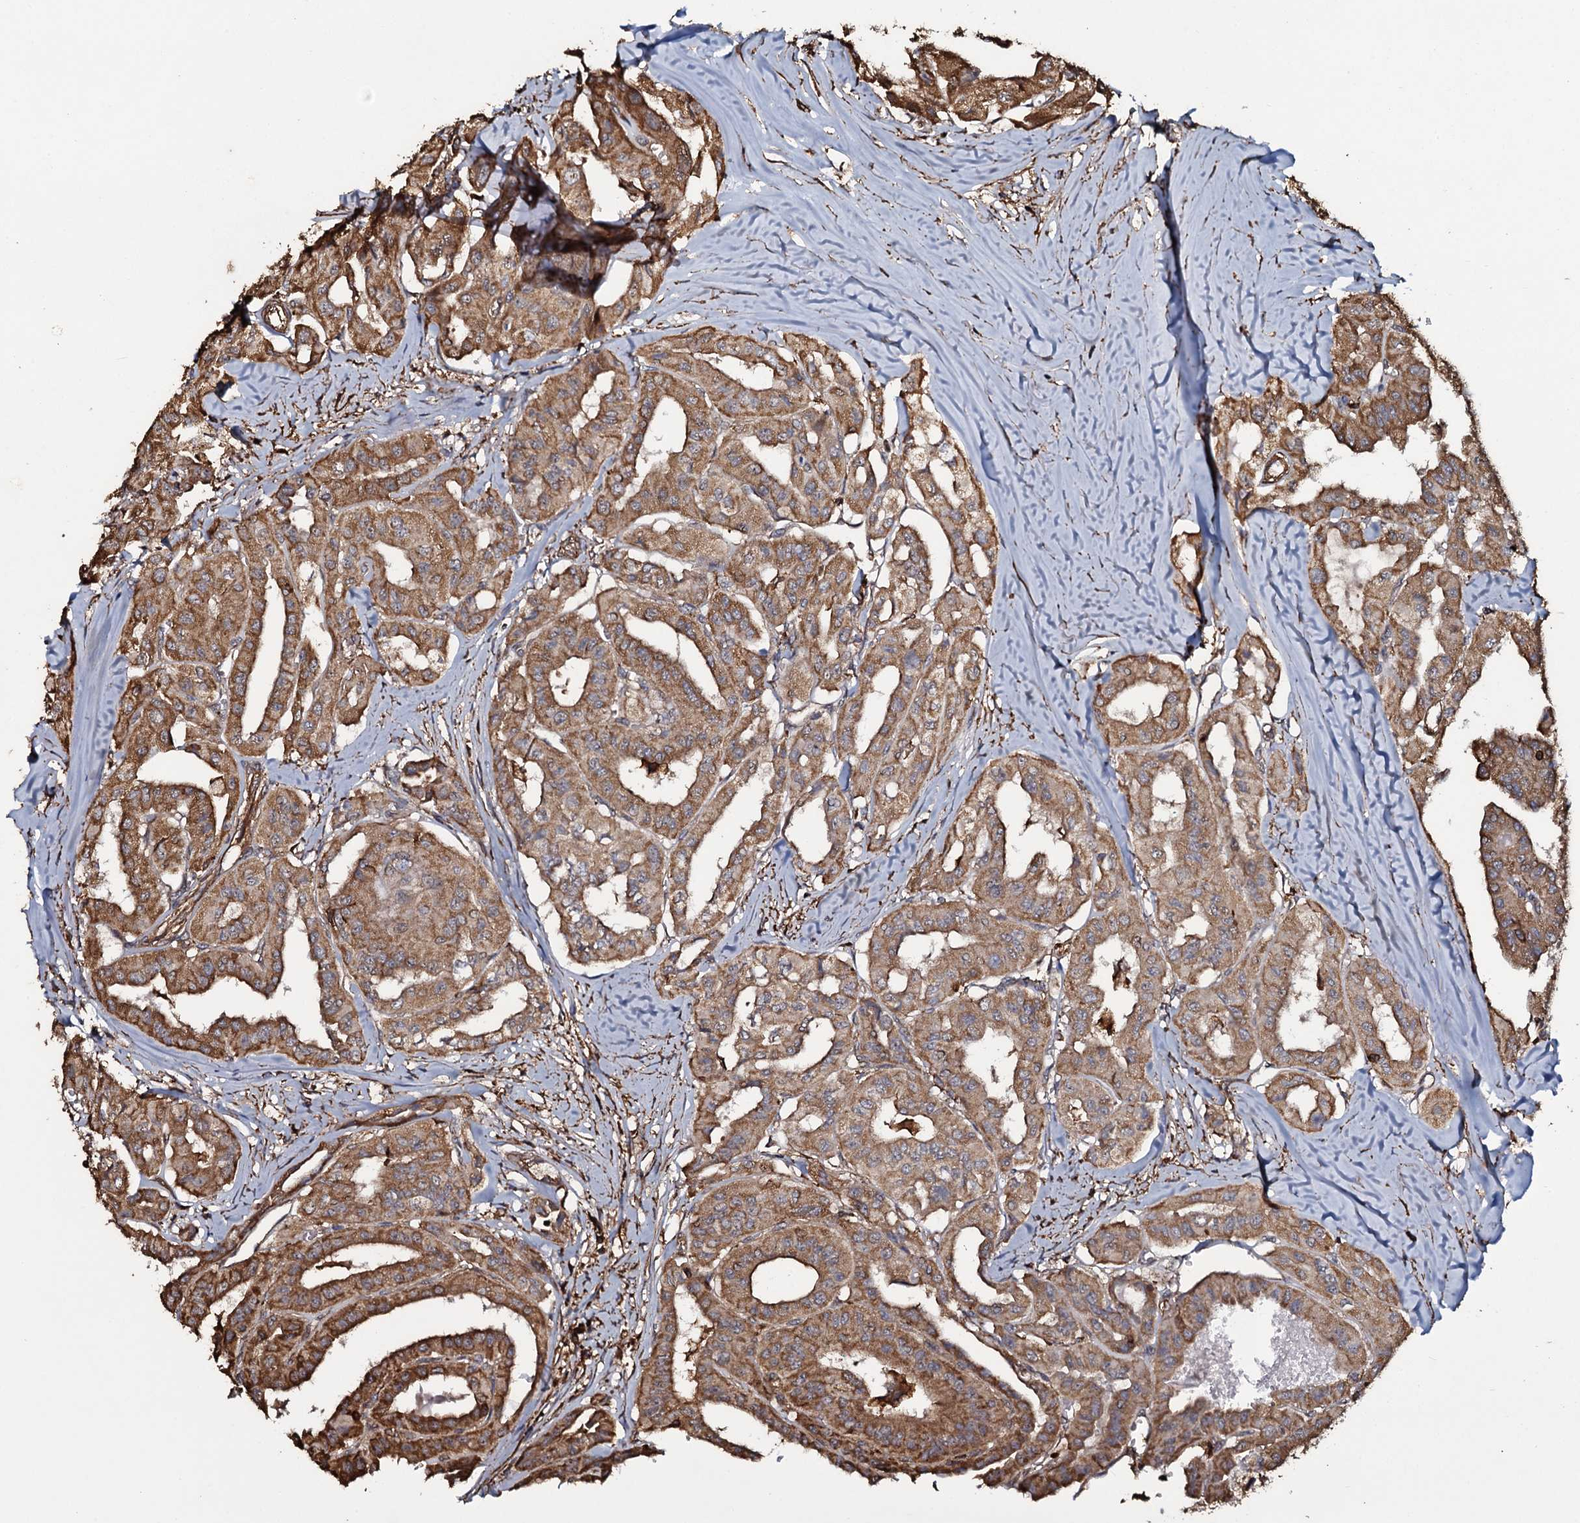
{"staining": {"intensity": "moderate", "quantity": ">75%", "location": "cytoplasmic/membranous"}, "tissue": "thyroid cancer", "cell_type": "Tumor cells", "image_type": "cancer", "snomed": [{"axis": "morphology", "description": "Papillary adenocarcinoma, NOS"}, {"axis": "topography", "description": "Thyroid gland"}], "caption": "Tumor cells show moderate cytoplasmic/membranous positivity in approximately >75% of cells in papillary adenocarcinoma (thyroid). Nuclei are stained in blue.", "gene": "VWA8", "patient": {"sex": "female", "age": 59}}